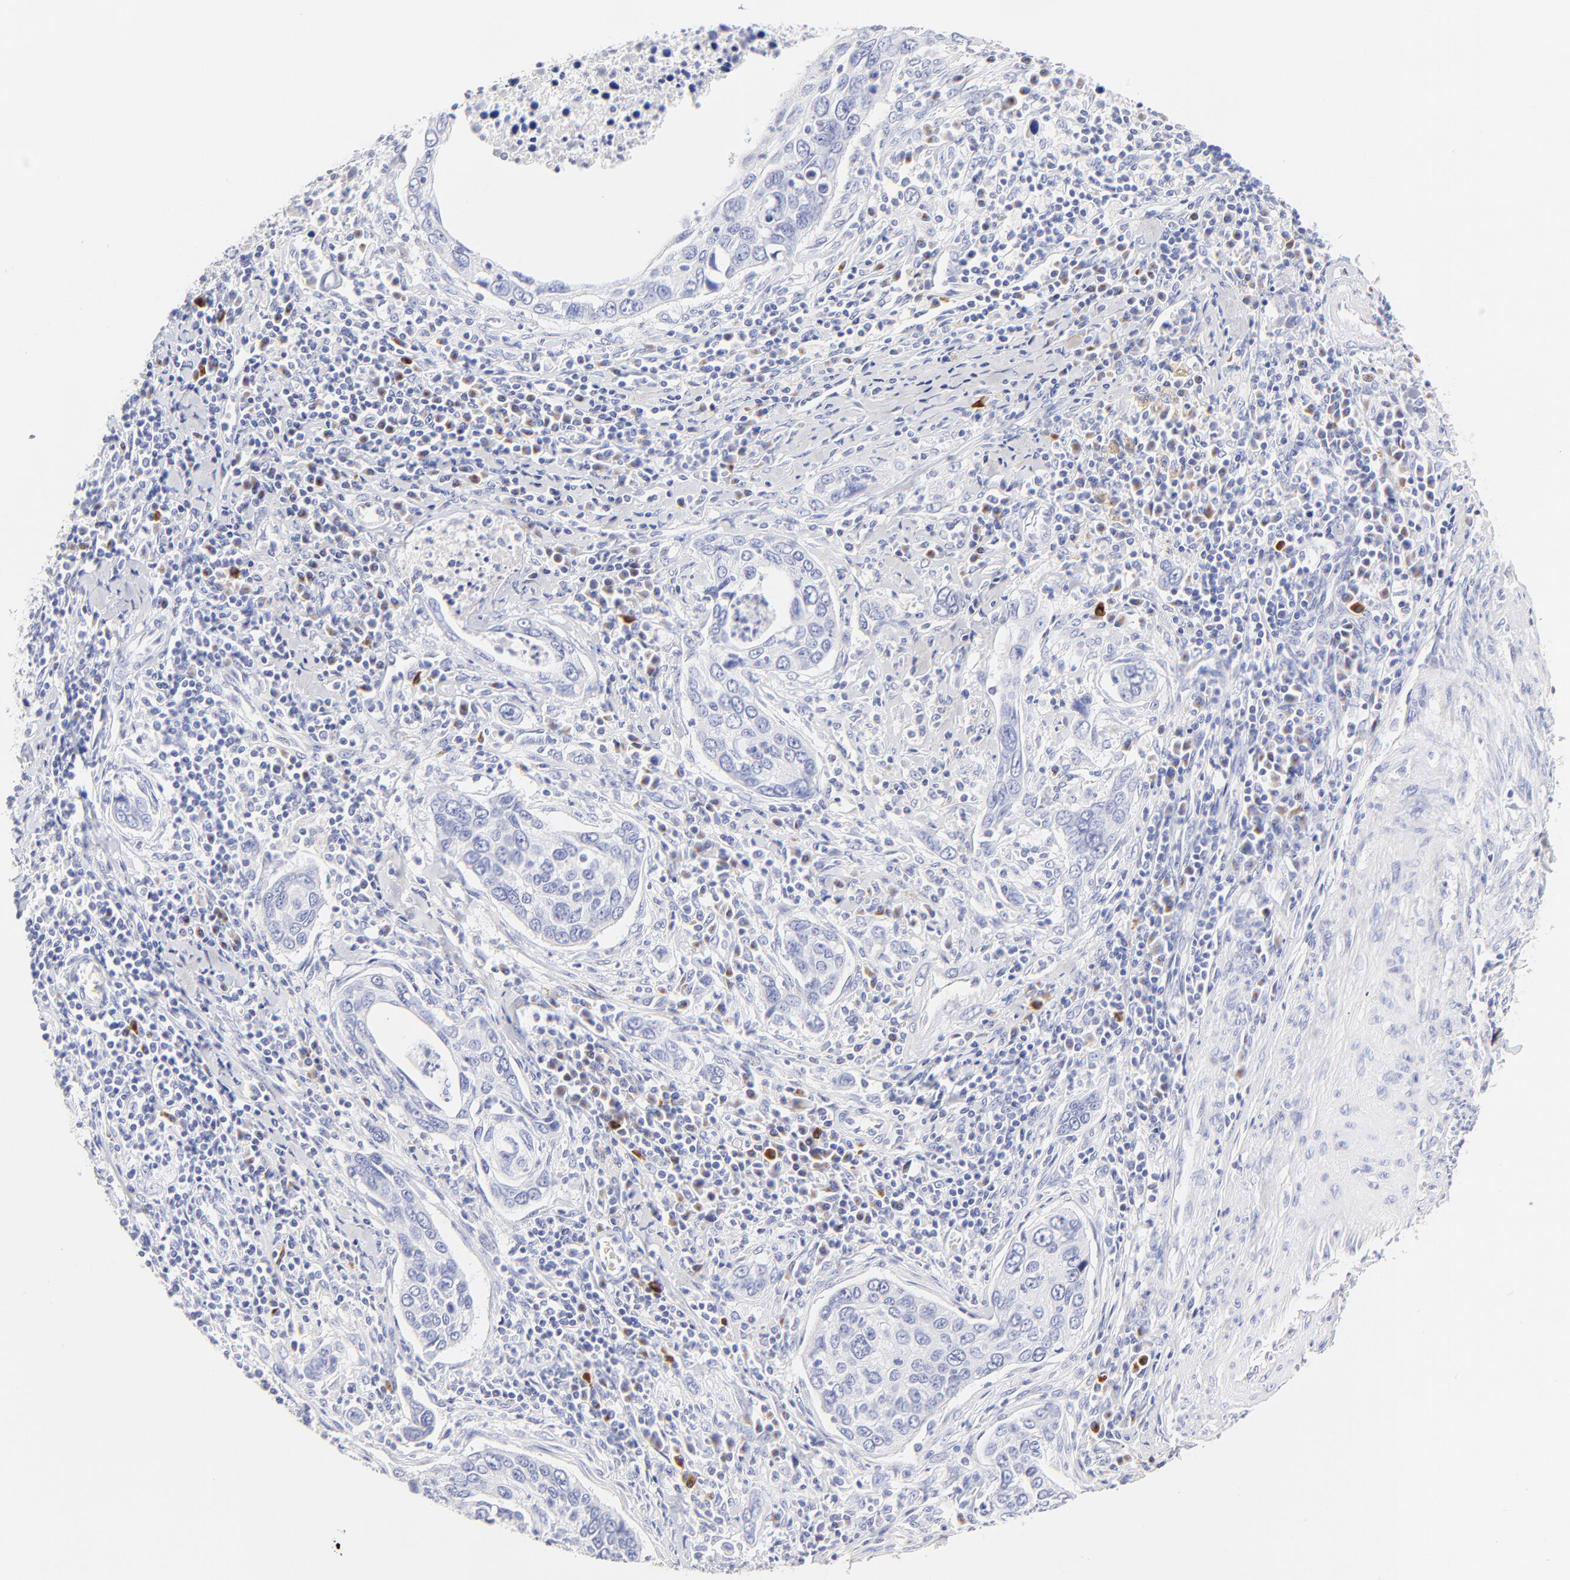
{"staining": {"intensity": "negative", "quantity": "none", "location": "none"}, "tissue": "cervical cancer", "cell_type": "Tumor cells", "image_type": "cancer", "snomed": [{"axis": "morphology", "description": "Squamous cell carcinoma, NOS"}, {"axis": "topography", "description": "Cervix"}], "caption": "Tumor cells show no significant protein positivity in cervical cancer (squamous cell carcinoma).", "gene": "ASB9", "patient": {"sex": "female", "age": 53}}